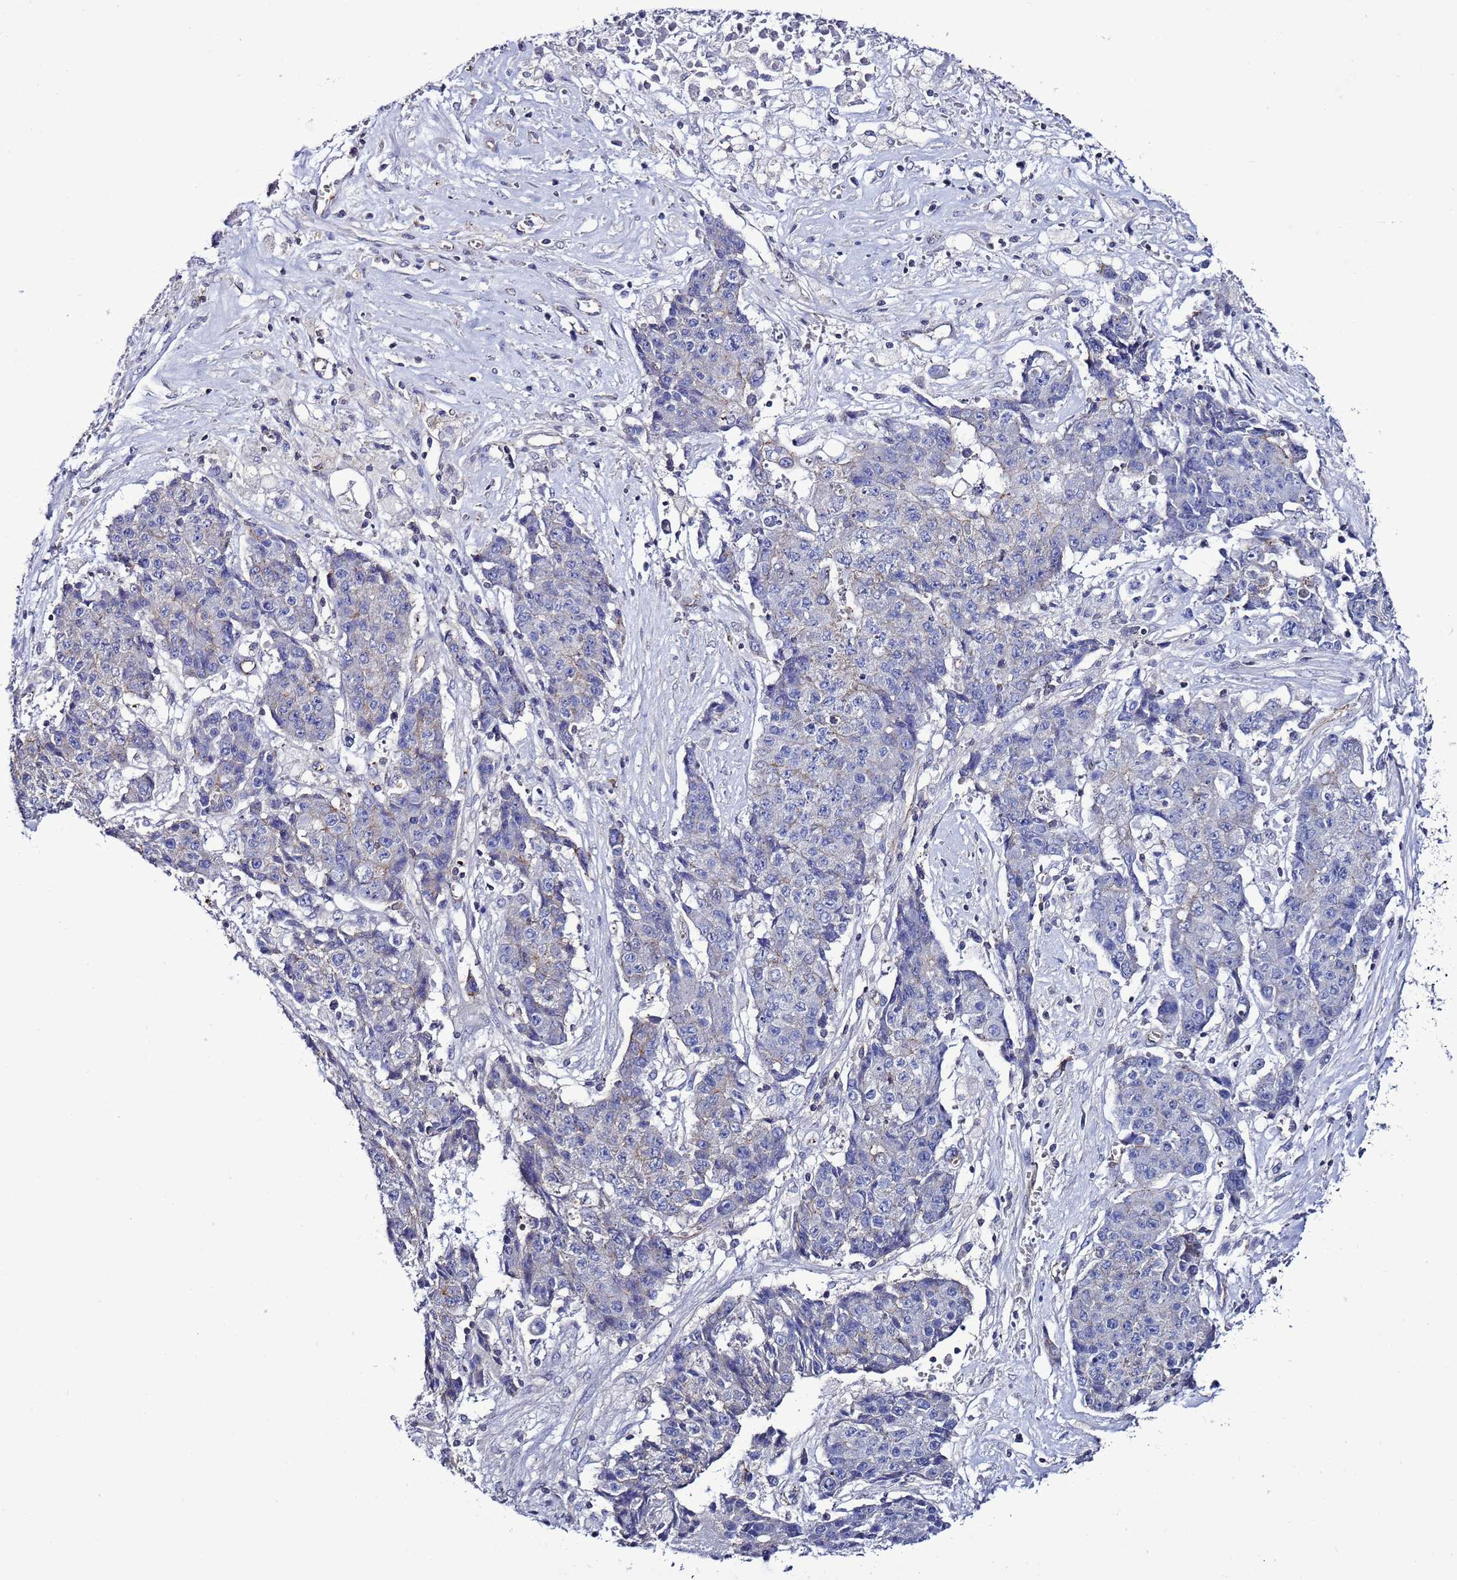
{"staining": {"intensity": "negative", "quantity": "none", "location": "none"}, "tissue": "ovarian cancer", "cell_type": "Tumor cells", "image_type": "cancer", "snomed": [{"axis": "morphology", "description": "Carcinoma, endometroid"}, {"axis": "topography", "description": "Ovary"}], "caption": "The photomicrograph shows no significant positivity in tumor cells of ovarian endometroid carcinoma. The staining was performed using DAB (3,3'-diaminobenzidine) to visualize the protein expression in brown, while the nuclei were stained in blue with hematoxylin (Magnification: 20x).", "gene": "TENM3", "patient": {"sex": "female", "age": 42}}